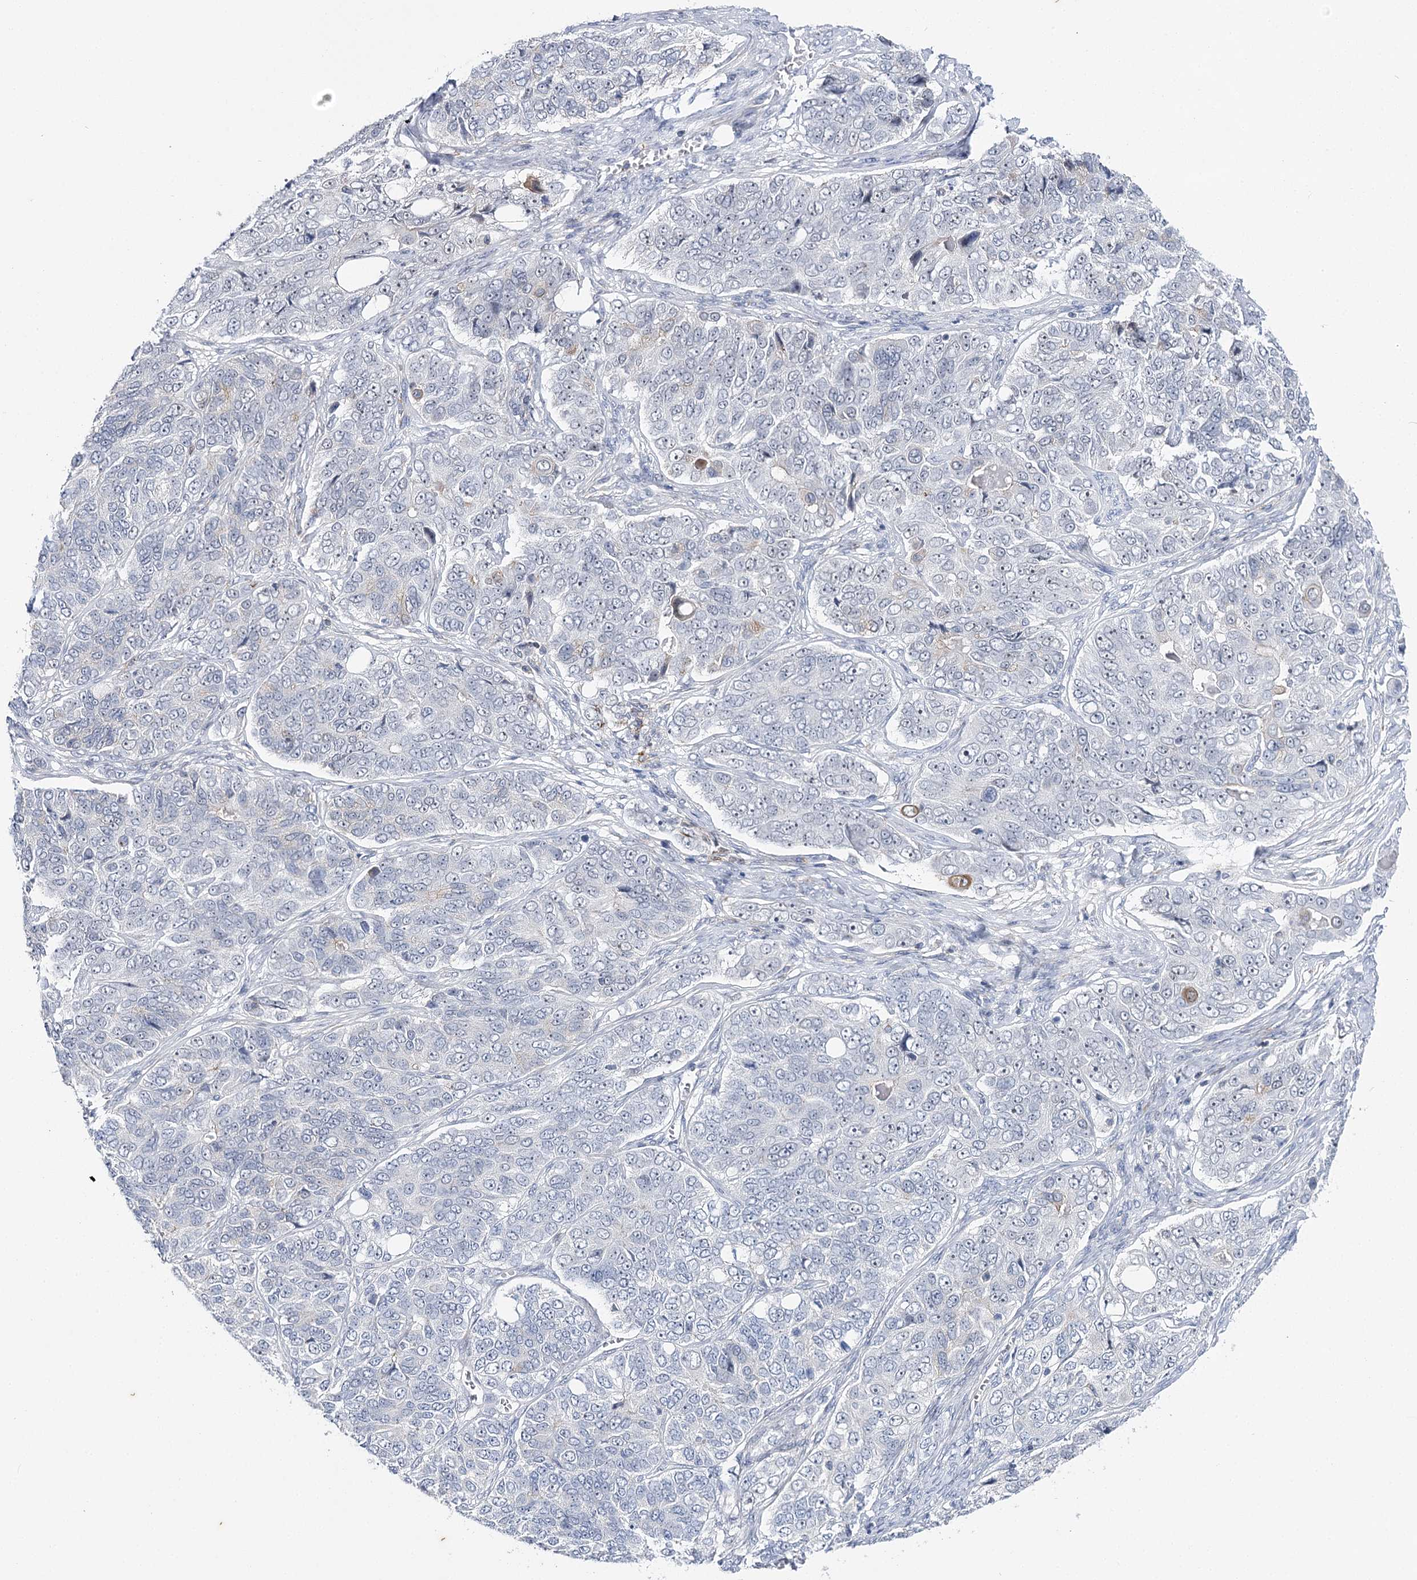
{"staining": {"intensity": "negative", "quantity": "none", "location": "none"}, "tissue": "ovarian cancer", "cell_type": "Tumor cells", "image_type": "cancer", "snomed": [{"axis": "morphology", "description": "Carcinoma, endometroid"}, {"axis": "topography", "description": "Ovary"}], "caption": "A micrograph of ovarian cancer stained for a protein exhibits no brown staining in tumor cells.", "gene": "AGXT2", "patient": {"sex": "female", "age": 51}}